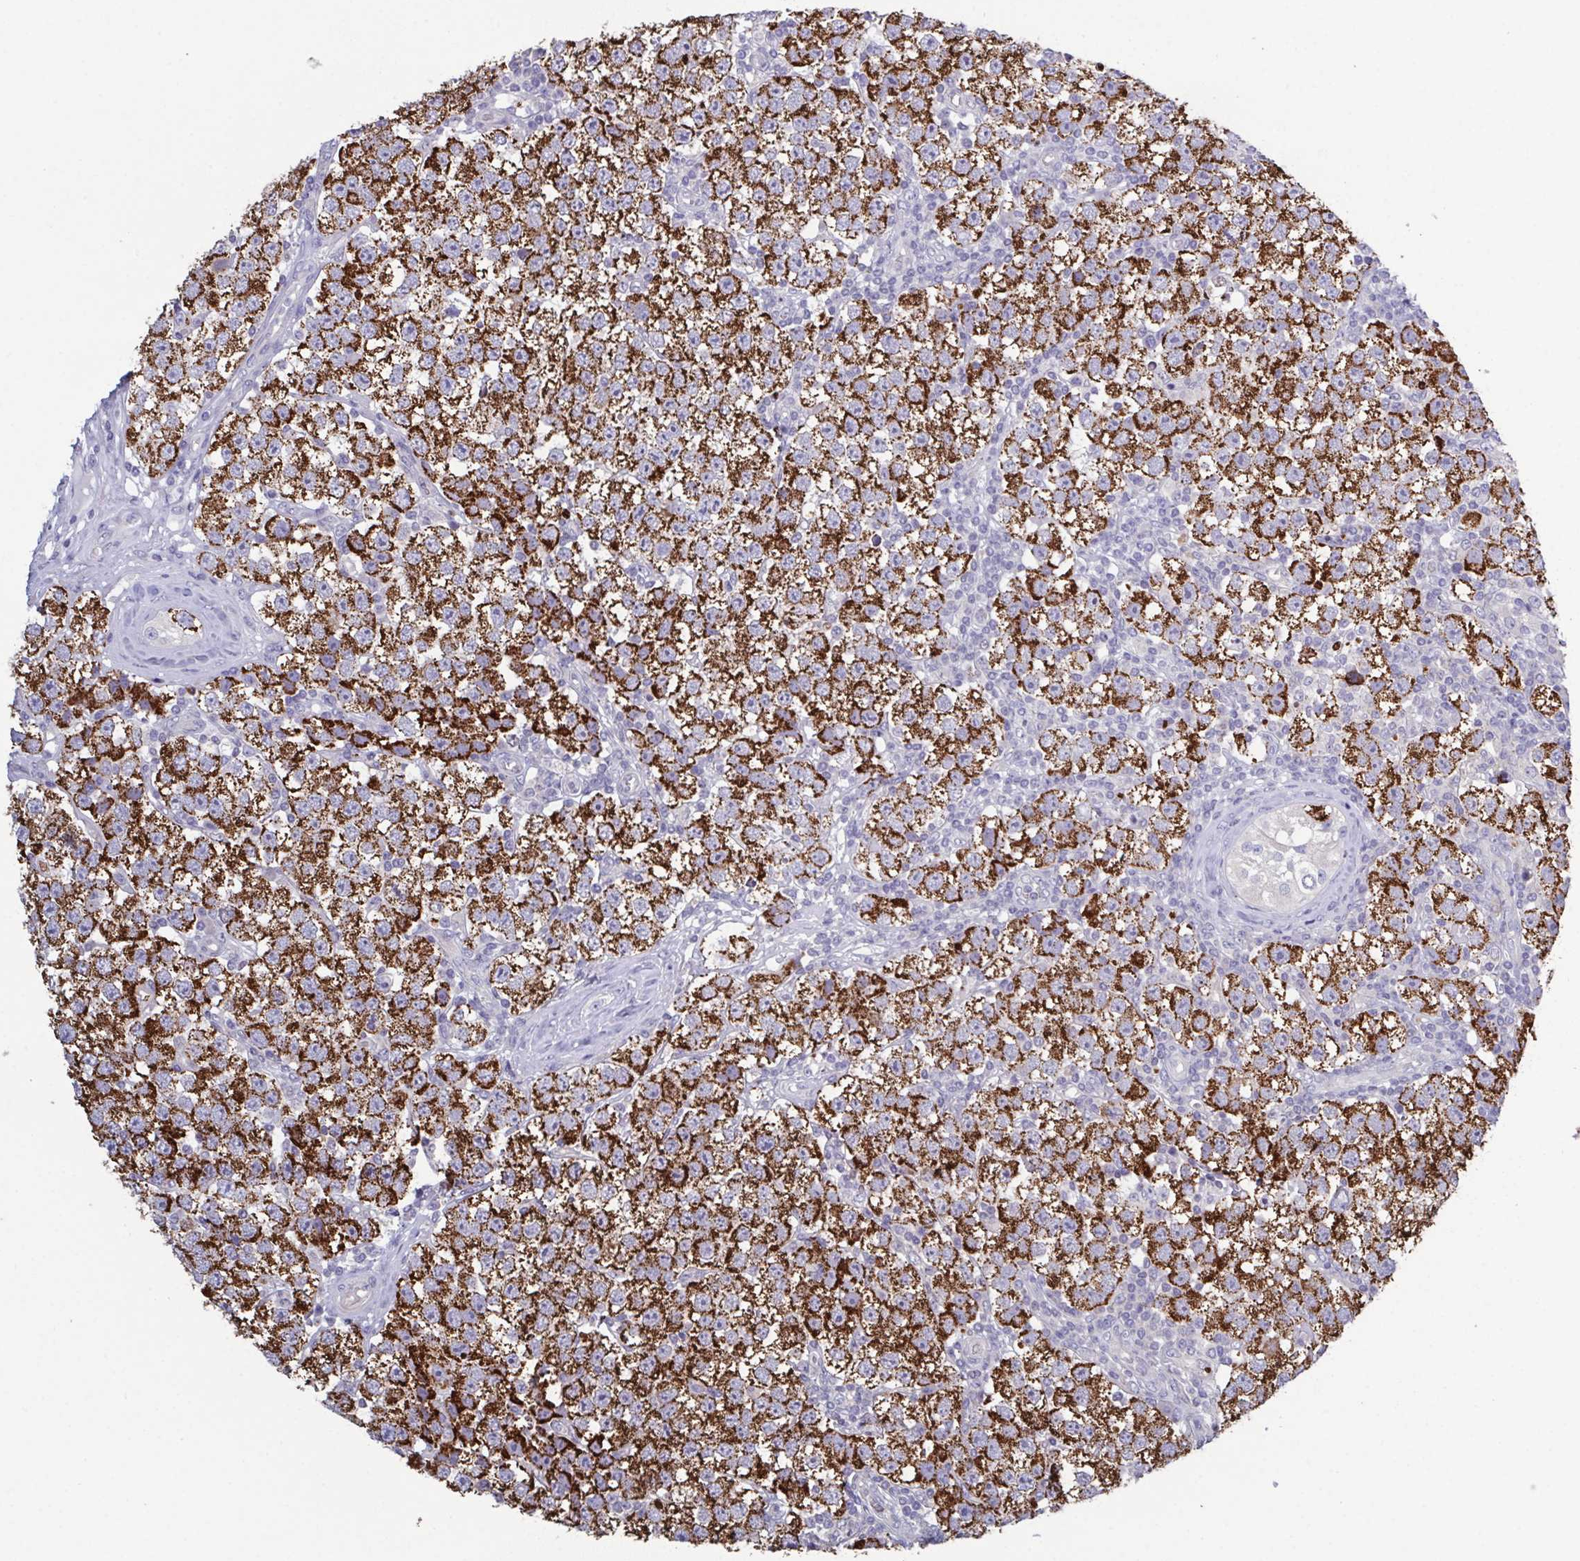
{"staining": {"intensity": "strong", "quantity": ">75%", "location": "cytoplasmic/membranous"}, "tissue": "testis cancer", "cell_type": "Tumor cells", "image_type": "cancer", "snomed": [{"axis": "morphology", "description": "Seminoma, NOS"}, {"axis": "topography", "description": "Testis"}], "caption": "Immunohistochemistry (DAB) staining of testis seminoma reveals strong cytoplasmic/membranous protein staining in approximately >75% of tumor cells.", "gene": "GLDC", "patient": {"sex": "male", "age": 34}}